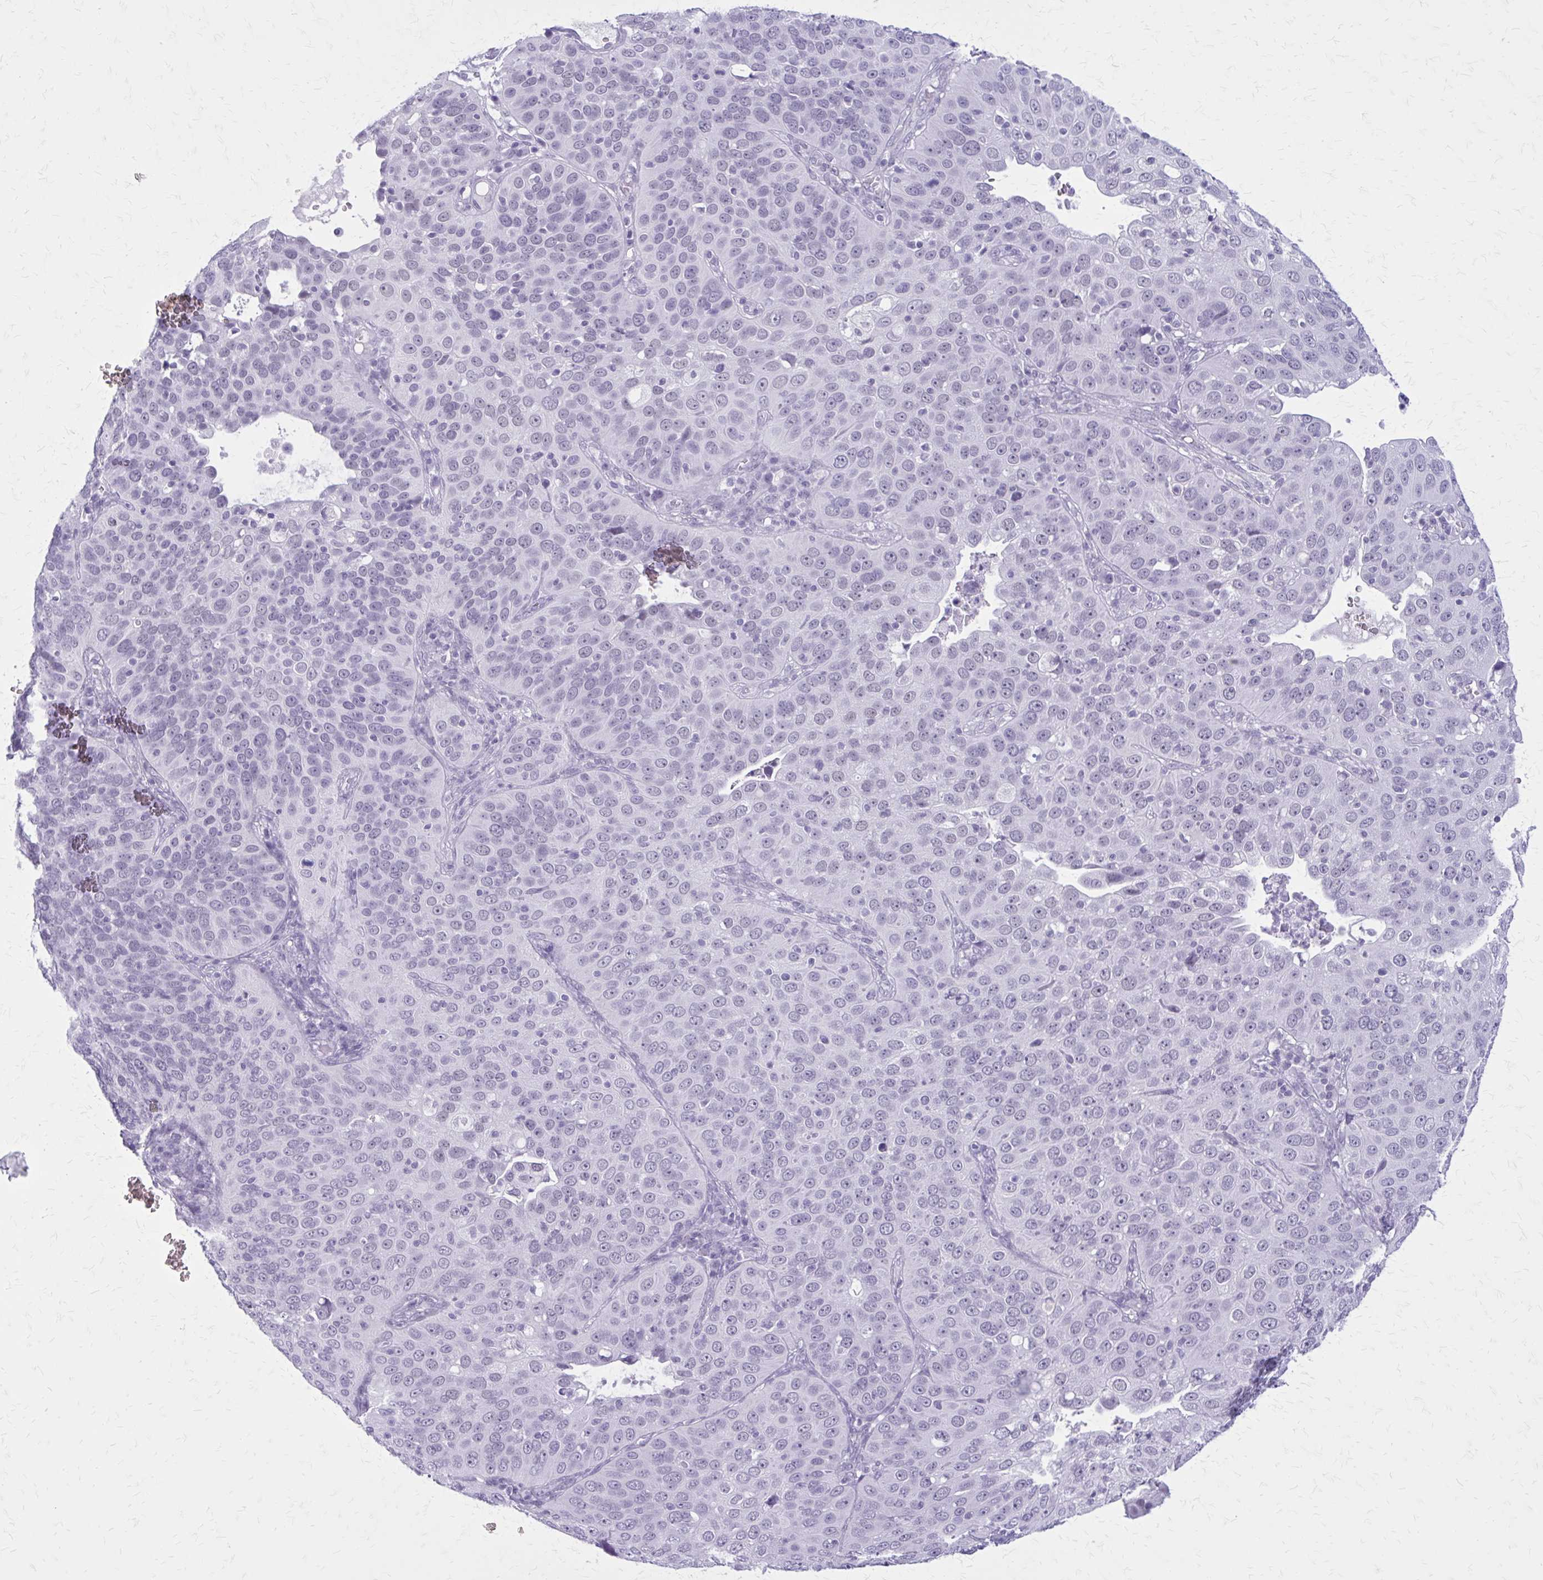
{"staining": {"intensity": "moderate", "quantity": "<25%", "location": "nuclear"}, "tissue": "cervical cancer", "cell_type": "Tumor cells", "image_type": "cancer", "snomed": [{"axis": "morphology", "description": "Squamous cell carcinoma, NOS"}, {"axis": "topography", "description": "Cervix"}], "caption": "Immunohistochemistry (IHC) micrograph of cervical cancer (squamous cell carcinoma) stained for a protein (brown), which reveals low levels of moderate nuclear positivity in about <25% of tumor cells.", "gene": "GAD1", "patient": {"sex": "female", "age": 36}}